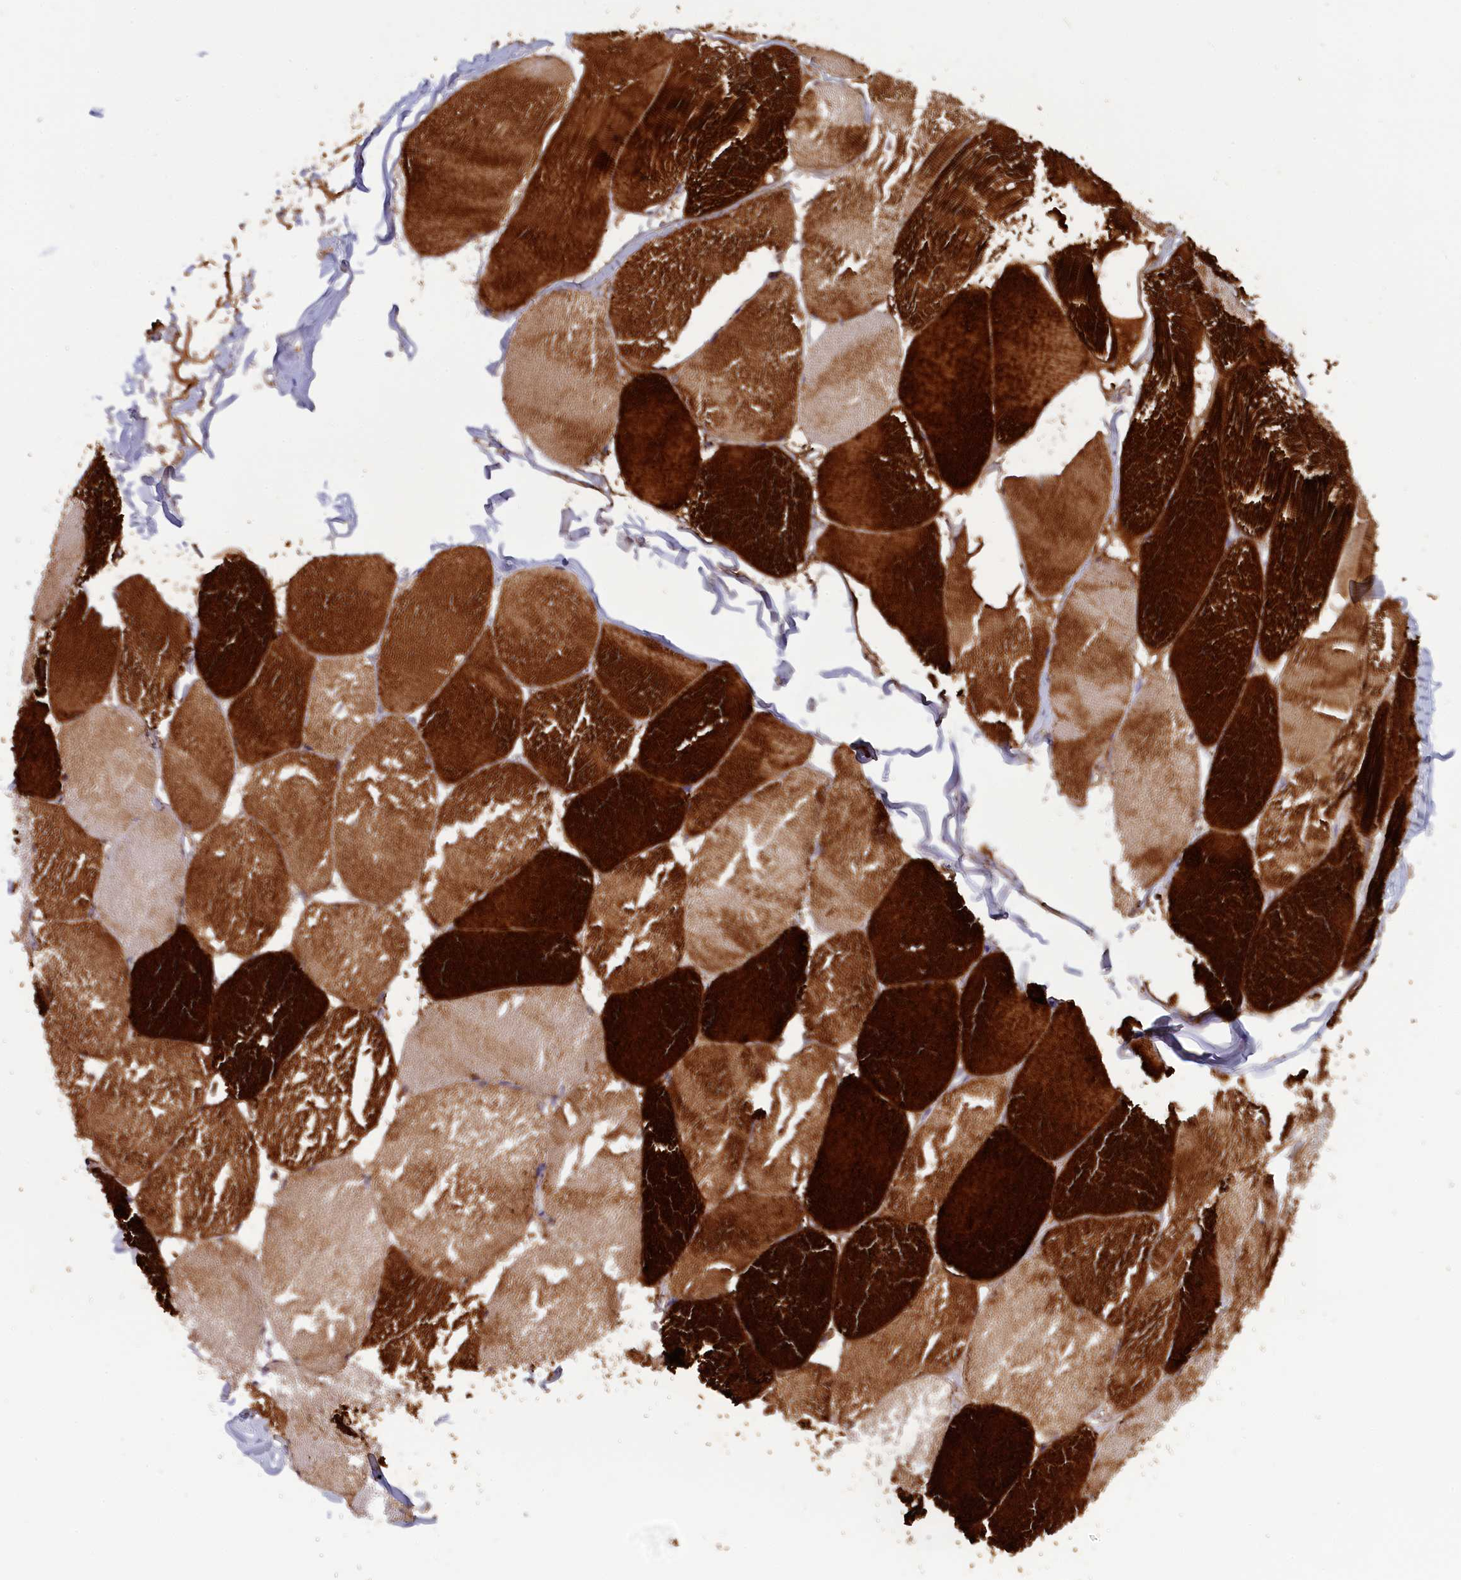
{"staining": {"intensity": "strong", "quantity": "25%-75%", "location": "cytoplasmic/membranous"}, "tissue": "skeletal muscle", "cell_type": "Myocytes", "image_type": "normal", "snomed": [{"axis": "morphology", "description": "Normal tissue, NOS"}, {"axis": "topography", "description": "Skin"}, {"axis": "topography", "description": "Skeletal muscle"}], "caption": "Unremarkable skeletal muscle reveals strong cytoplasmic/membranous expression in approximately 25%-75% of myocytes (DAB (3,3'-diaminobenzidine) IHC with brightfield microscopy, high magnification)..", "gene": "ANKRD2", "patient": {"sex": "male", "age": 83}}